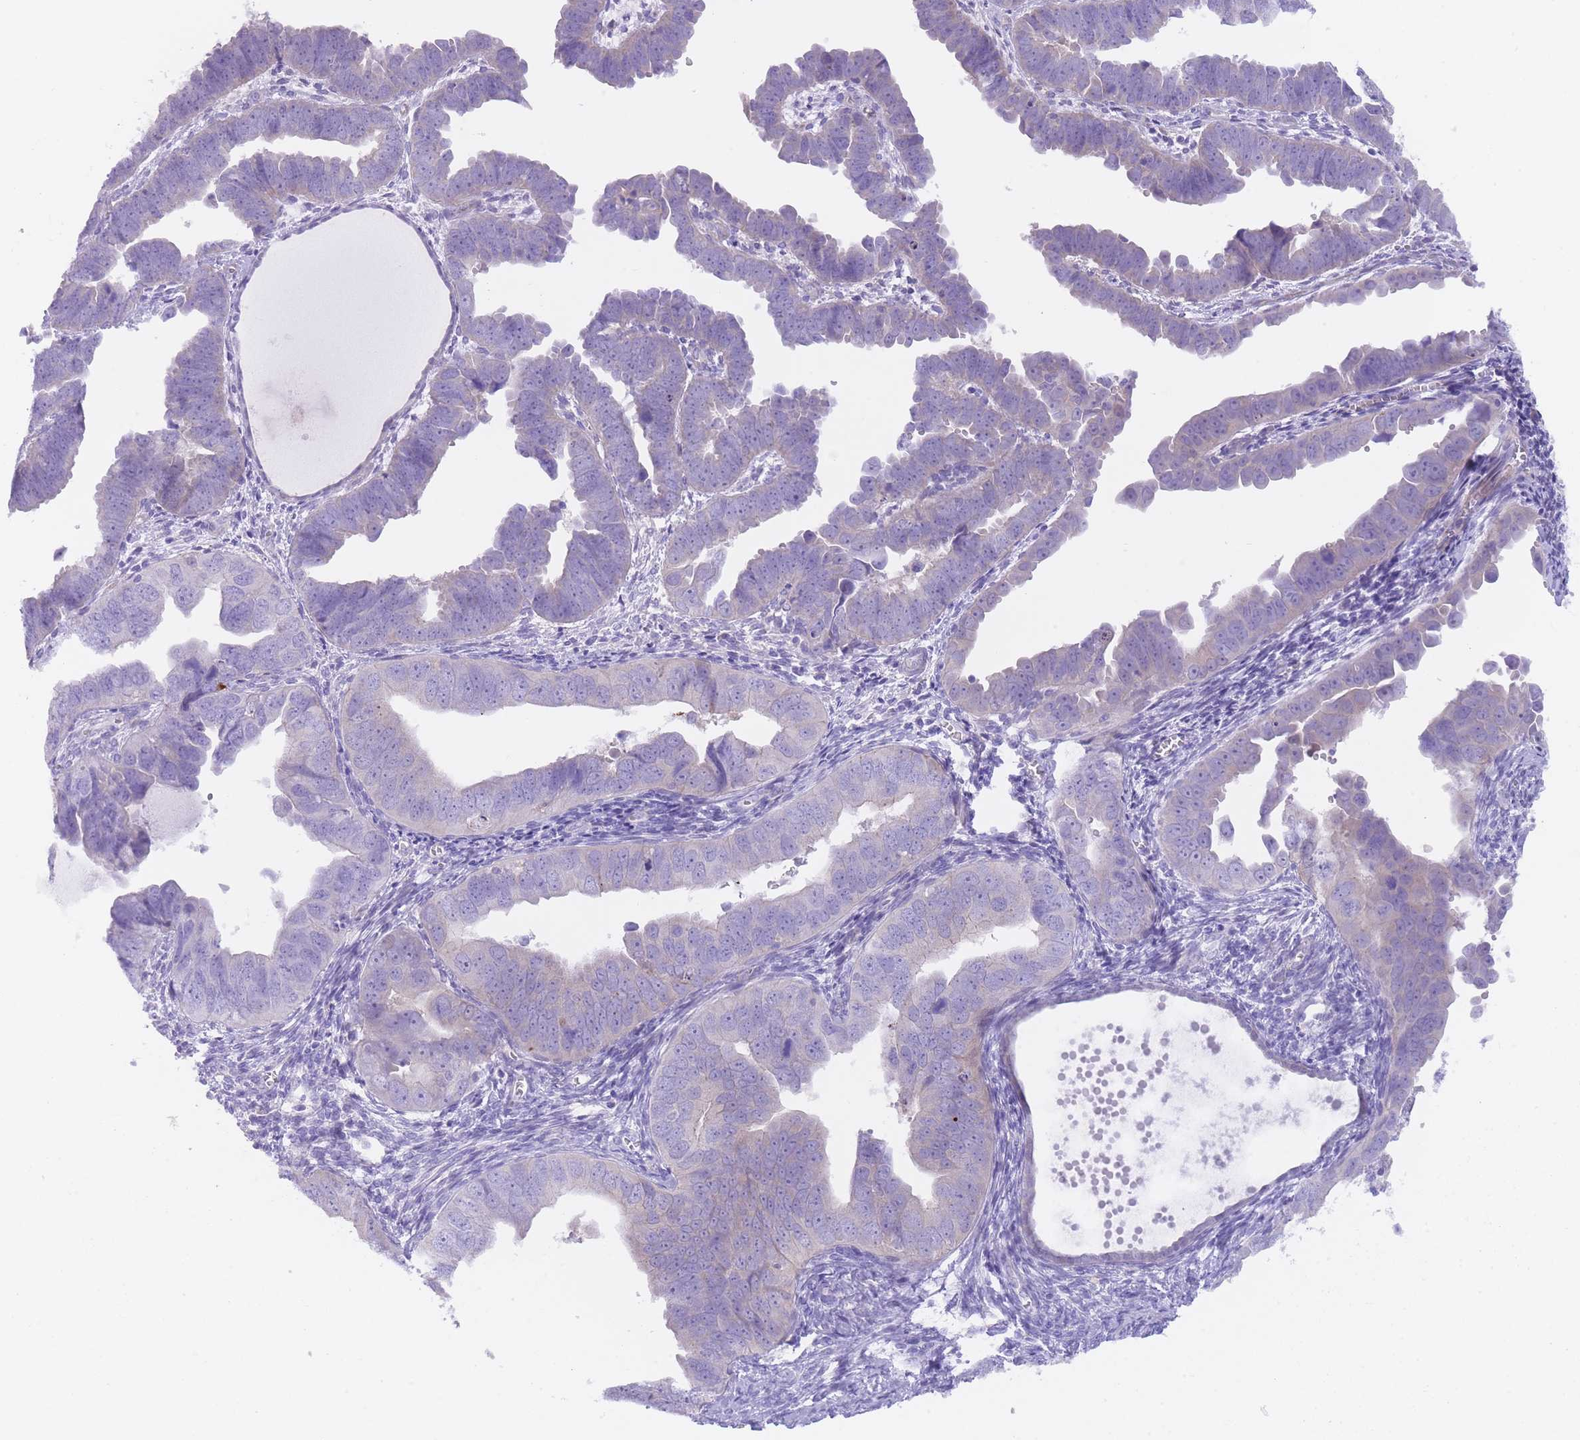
{"staining": {"intensity": "weak", "quantity": "<25%", "location": "cytoplasmic/membranous"}, "tissue": "endometrial cancer", "cell_type": "Tumor cells", "image_type": "cancer", "snomed": [{"axis": "morphology", "description": "Adenocarcinoma, NOS"}, {"axis": "topography", "description": "Endometrium"}], "caption": "Human endometrial cancer stained for a protein using IHC exhibits no expression in tumor cells.", "gene": "QTRT1", "patient": {"sex": "female", "age": 75}}